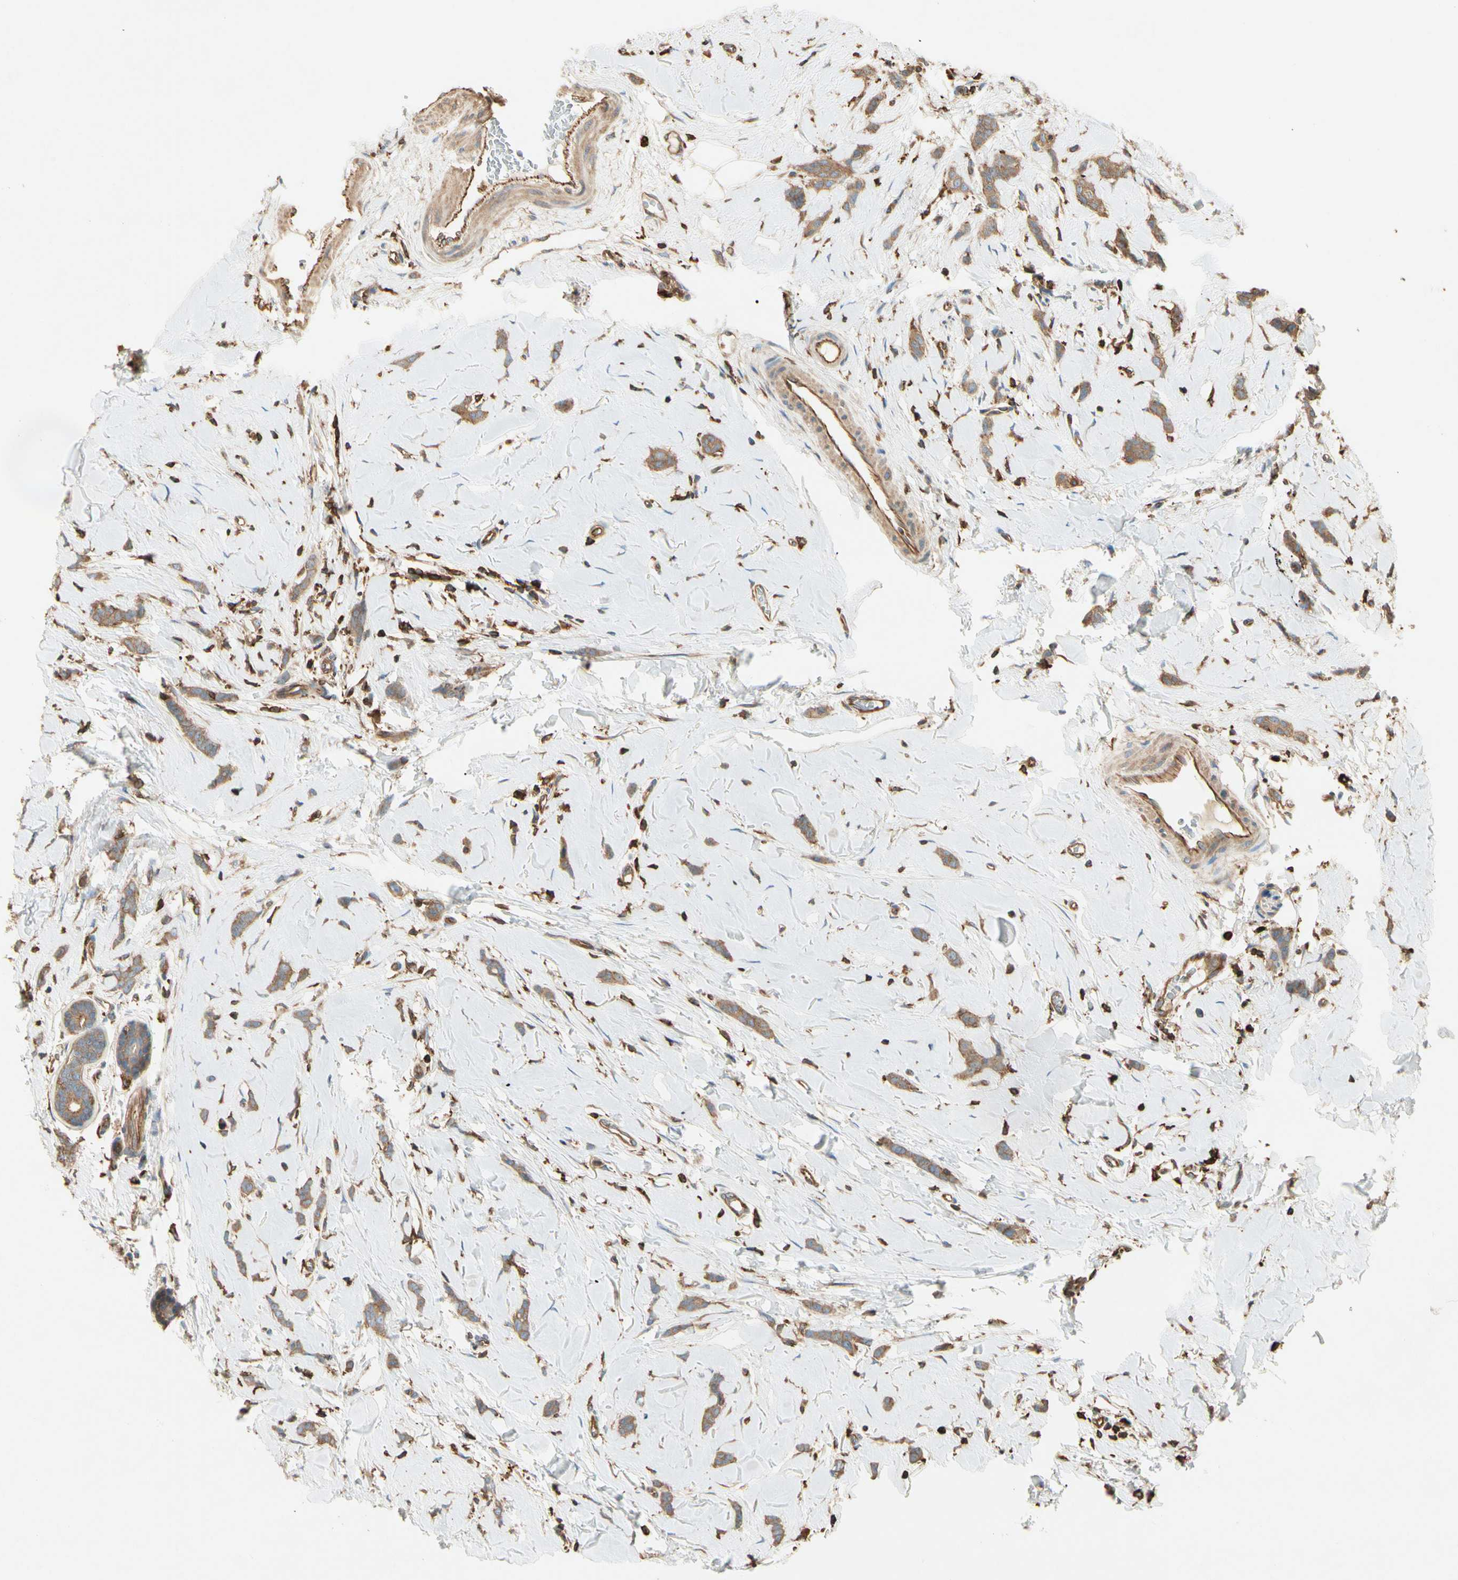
{"staining": {"intensity": "moderate", "quantity": ">75%", "location": "cytoplasmic/membranous"}, "tissue": "breast cancer", "cell_type": "Tumor cells", "image_type": "cancer", "snomed": [{"axis": "morphology", "description": "Lobular carcinoma"}, {"axis": "topography", "description": "Skin"}, {"axis": "topography", "description": "Breast"}], "caption": "Protein staining of breast lobular carcinoma tissue exhibits moderate cytoplasmic/membranous expression in approximately >75% of tumor cells.", "gene": "ARPC2", "patient": {"sex": "female", "age": 46}}